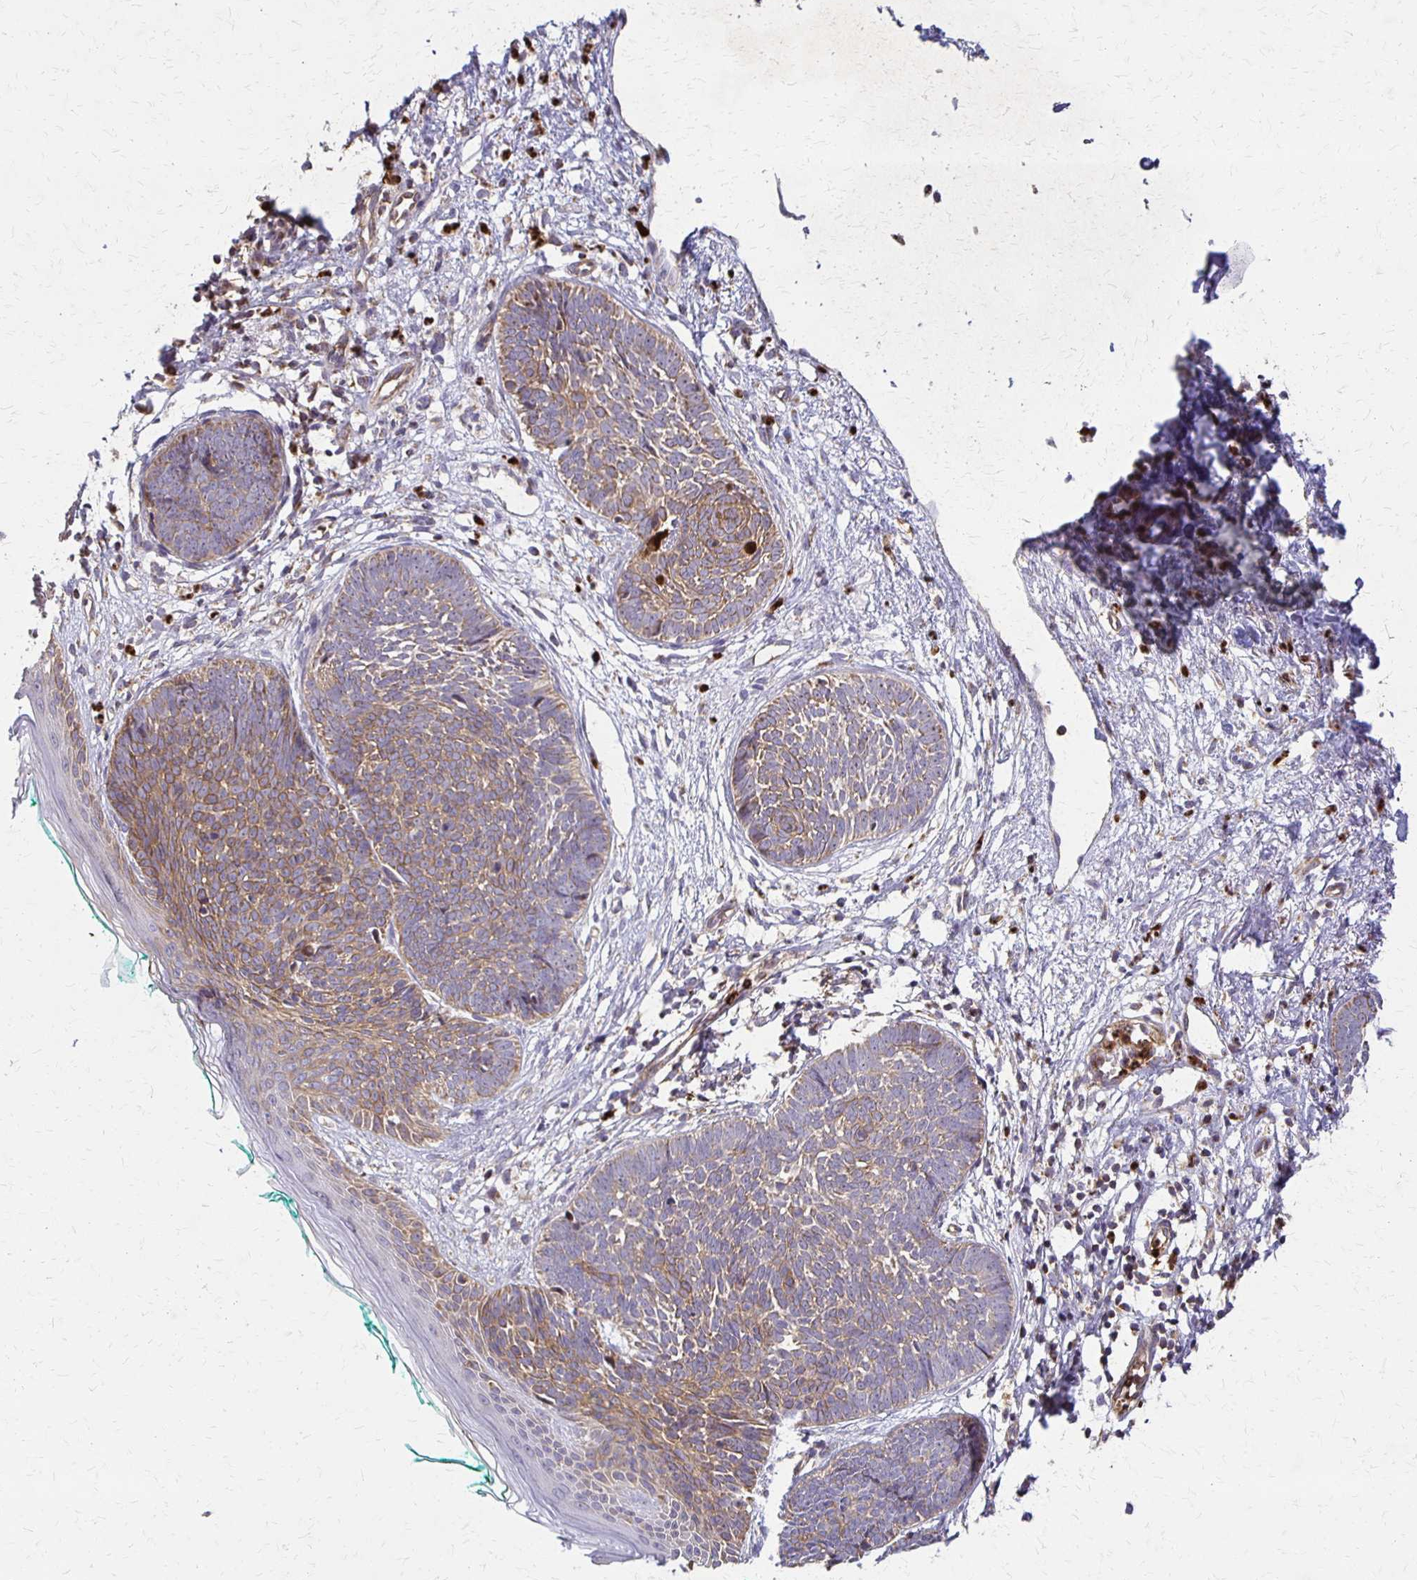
{"staining": {"intensity": "weak", "quantity": "25%-75%", "location": "cytoplasmic/membranous"}, "tissue": "skin cancer", "cell_type": "Tumor cells", "image_type": "cancer", "snomed": [{"axis": "morphology", "description": "Basal cell carcinoma"}, {"axis": "topography", "description": "Skin"}, {"axis": "topography", "description": "Skin of neck"}, {"axis": "topography", "description": "Skin of shoulder"}, {"axis": "topography", "description": "Skin of back"}], "caption": "Skin cancer was stained to show a protein in brown. There is low levels of weak cytoplasmic/membranous positivity in about 25%-75% of tumor cells.", "gene": "EIF4EBP2", "patient": {"sex": "male", "age": 80}}